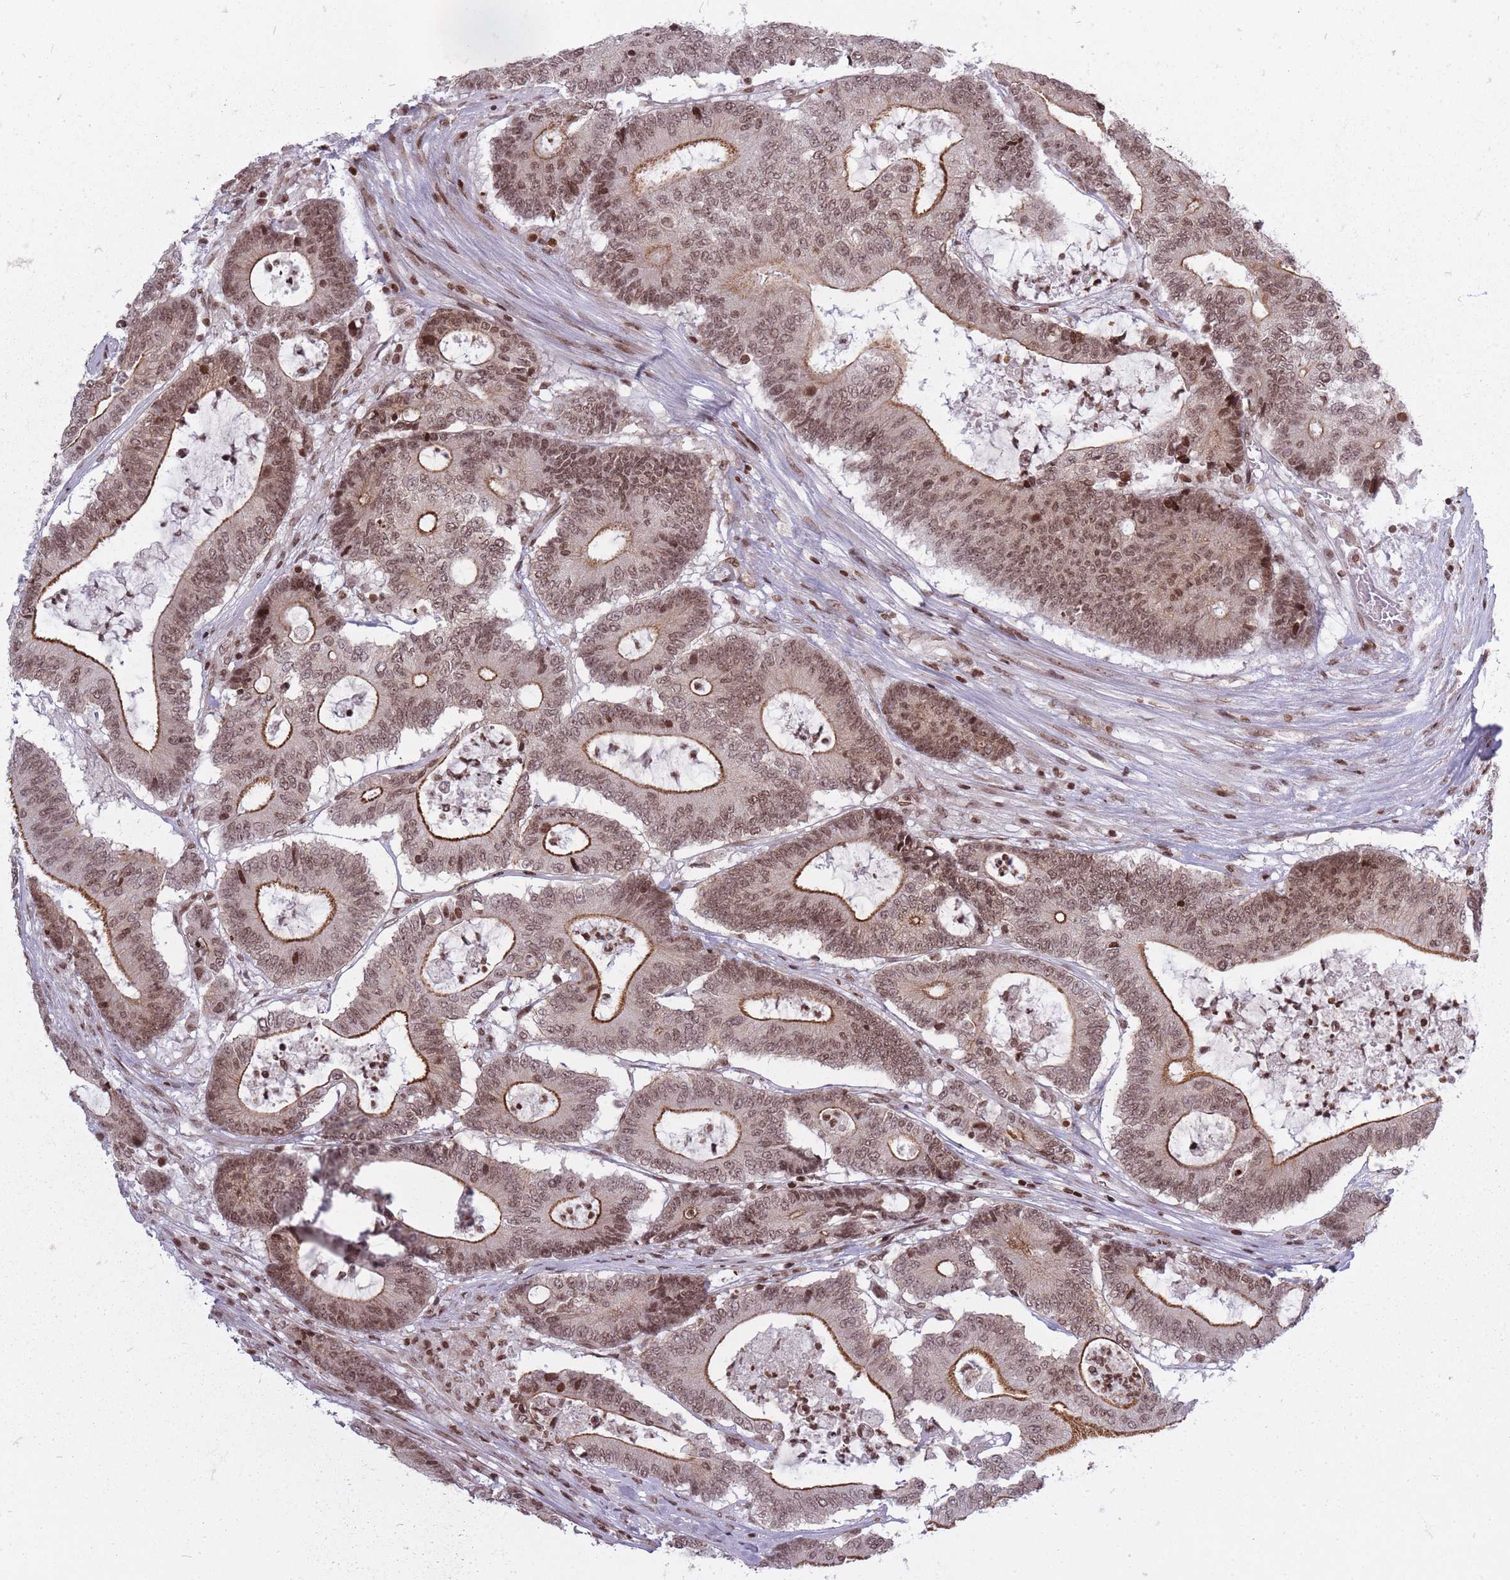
{"staining": {"intensity": "moderate", "quantity": ">75%", "location": "cytoplasmic/membranous,nuclear"}, "tissue": "colorectal cancer", "cell_type": "Tumor cells", "image_type": "cancer", "snomed": [{"axis": "morphology", "description": "Adenocarcinoma, NOS"}, {"axis": "topography", "description": "Colon"}], "caption": "The immunohistochemical stain highlights moderate cytoplasmic/membranous and nuclear staining in tumor cells of adenocarcinoma (colorectal) tissue.", "gene": "TMC6", "patient": {"sex": "female", "age": 84}}